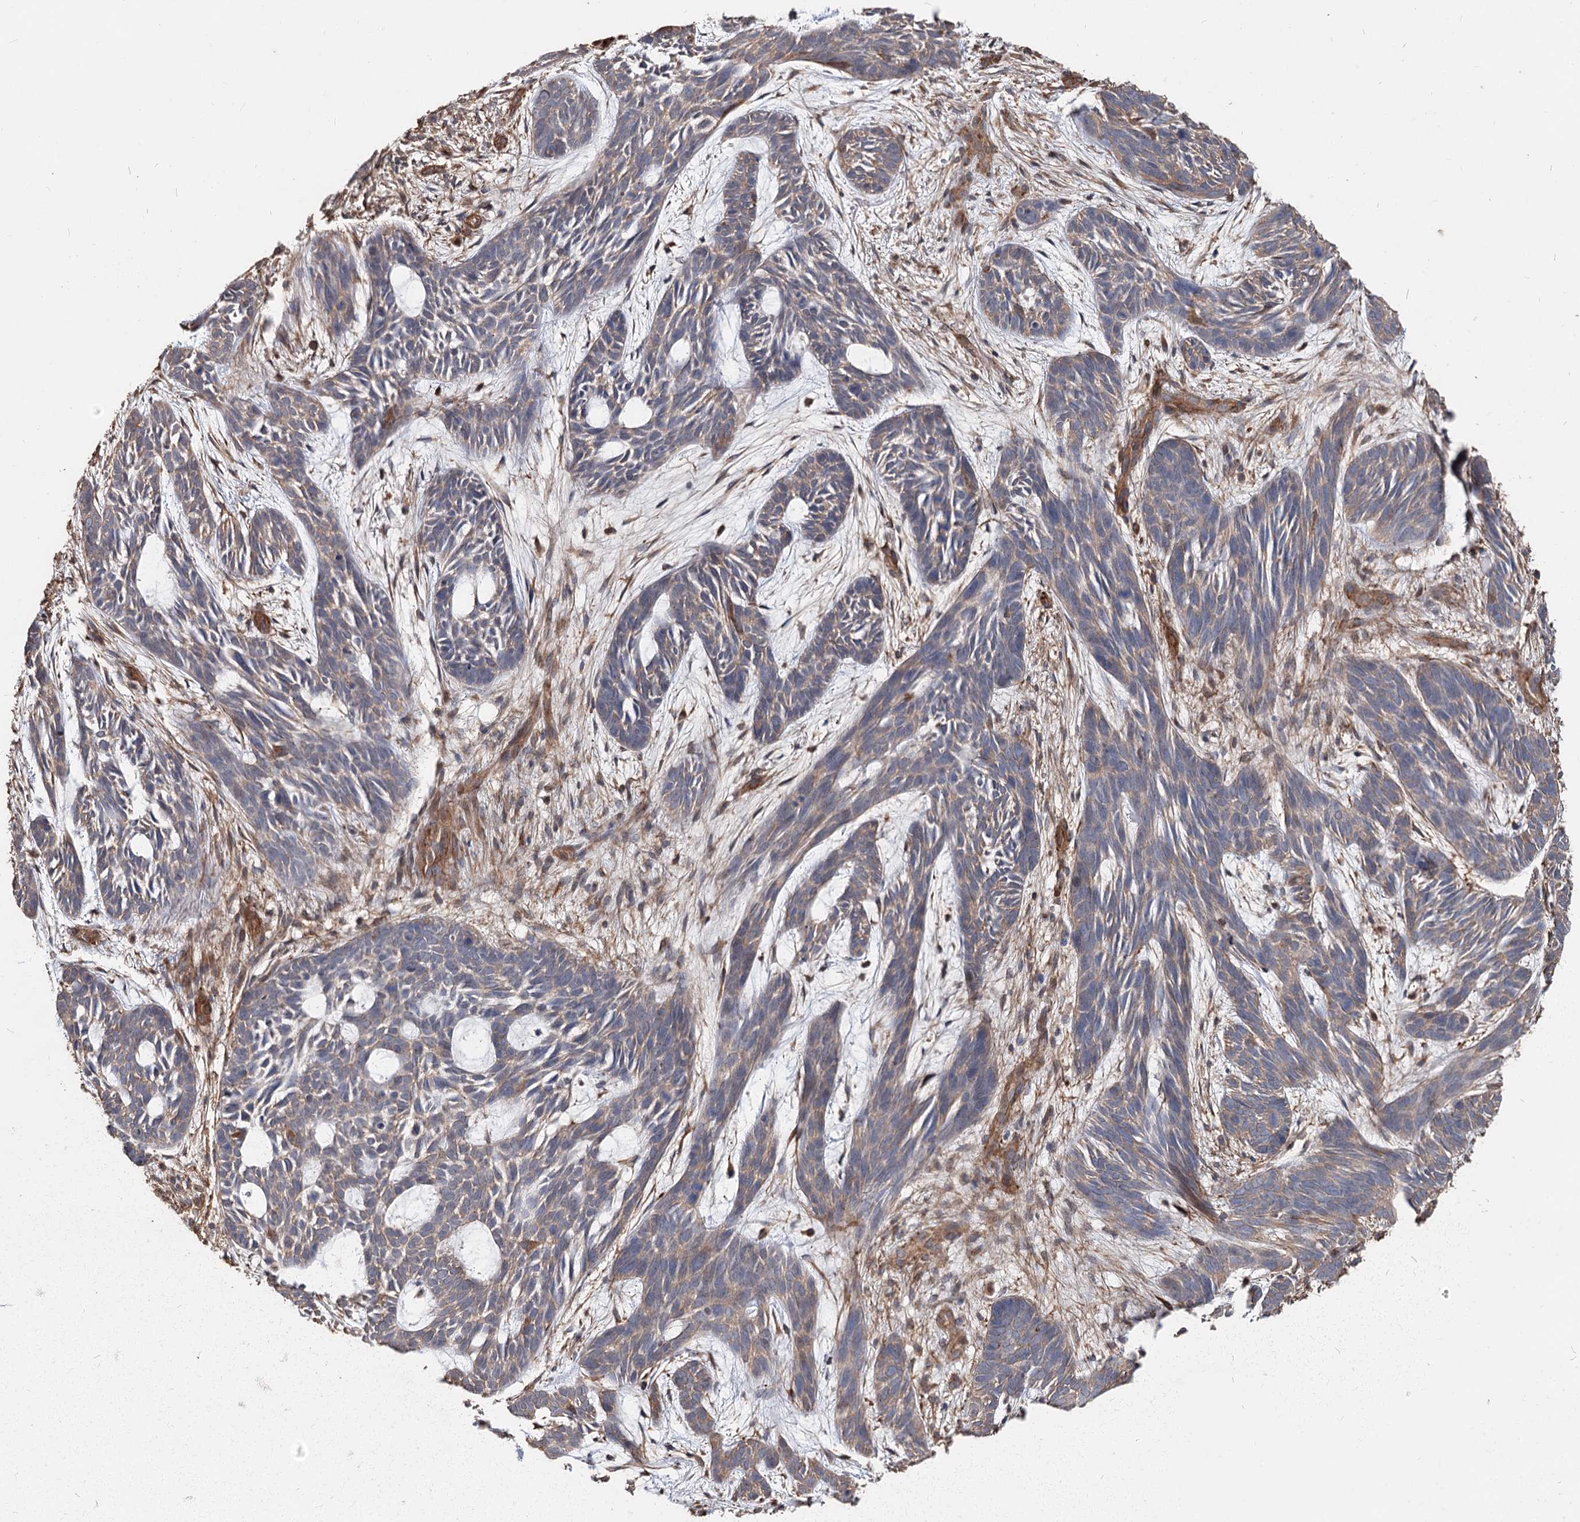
{"staining": {"intensity": "weak", "quantity": "<25%", "location": "cytoplasmic/membranous"}, "tissue": "skin cancer", "cell_type": "Tumor cells", "image_type": "cancer", "snomed": [{"axis": "morphology", "description": "Basal cell carcinoma"}, {"axis": "topography", "description": "Skin"}], "caption": "Basal cell carcinoma (skin) was stained to show a protein in brown. There is no significant staining in tumor cells. (IHC, brightfield microscopy, high magnification).", "gene": "SPART", "patient": {"sex": "male", "age": 89}}